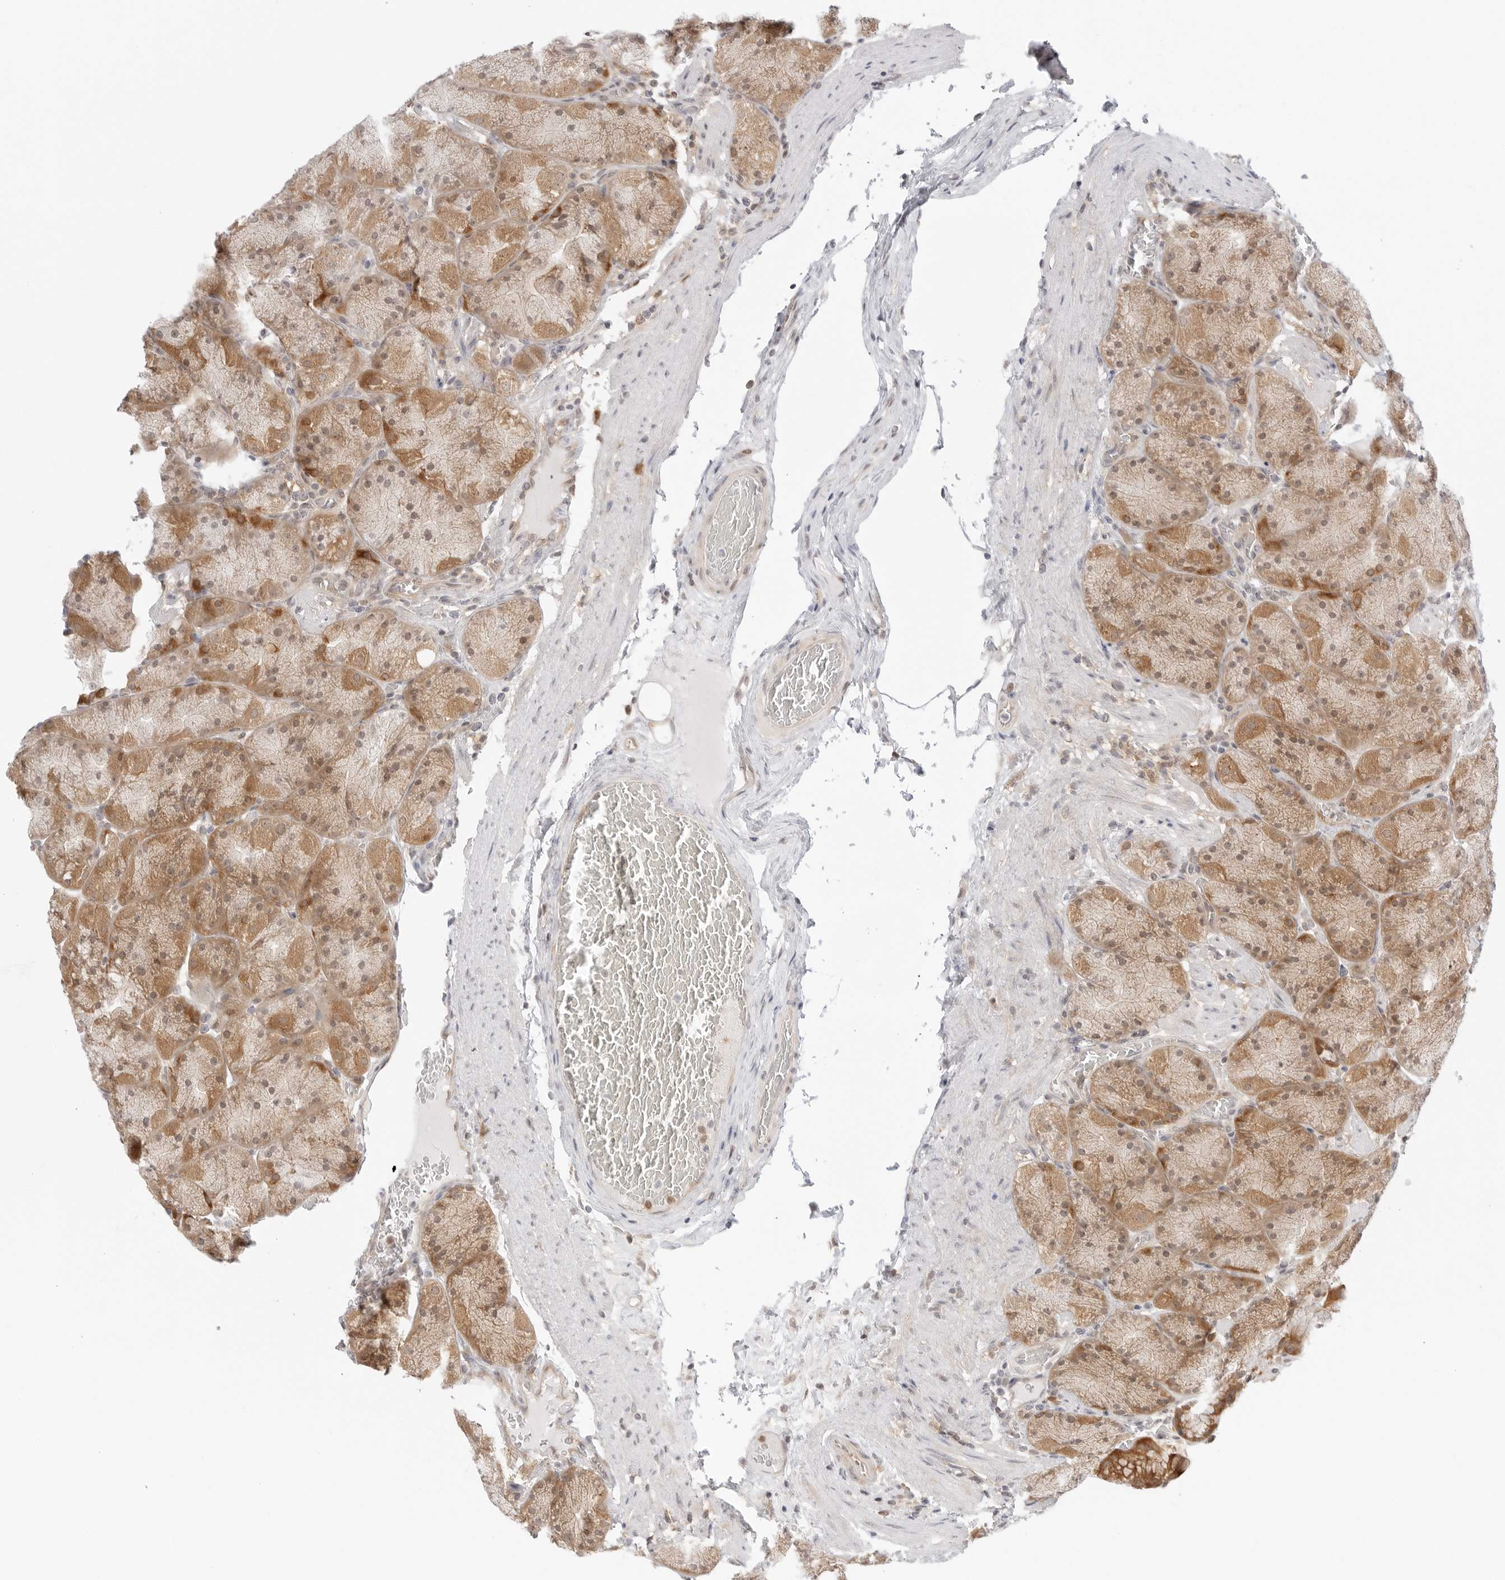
{"staining": {"intensity": "moderate", "quantity": "25%-75%", "location": "cytoplasmic/membranous,nuclear"}, "tissue": "stomach", "cell_type": "Glandular cells", "image_type": "normal", "snomed": [{"axis": "morphology", "description": "Normal tissue, NOS"}, {"axis": "topography", "description": "Stomach, upper"}, {"axis": "topography", "description": "Stomach"}], "caption": "IHC (DAB (3,3'-diaminobenzidine)) staining of unremarkable human stomach shows moderate cytoplasmic/membranous,nuclear protein positivity in about 25%-75% of glandular cells. The protein of interest is shown in brown color, while the nuclei are stained blue.", "gene": "NUDC", "patient": {"sex": "male", "age": 48}}